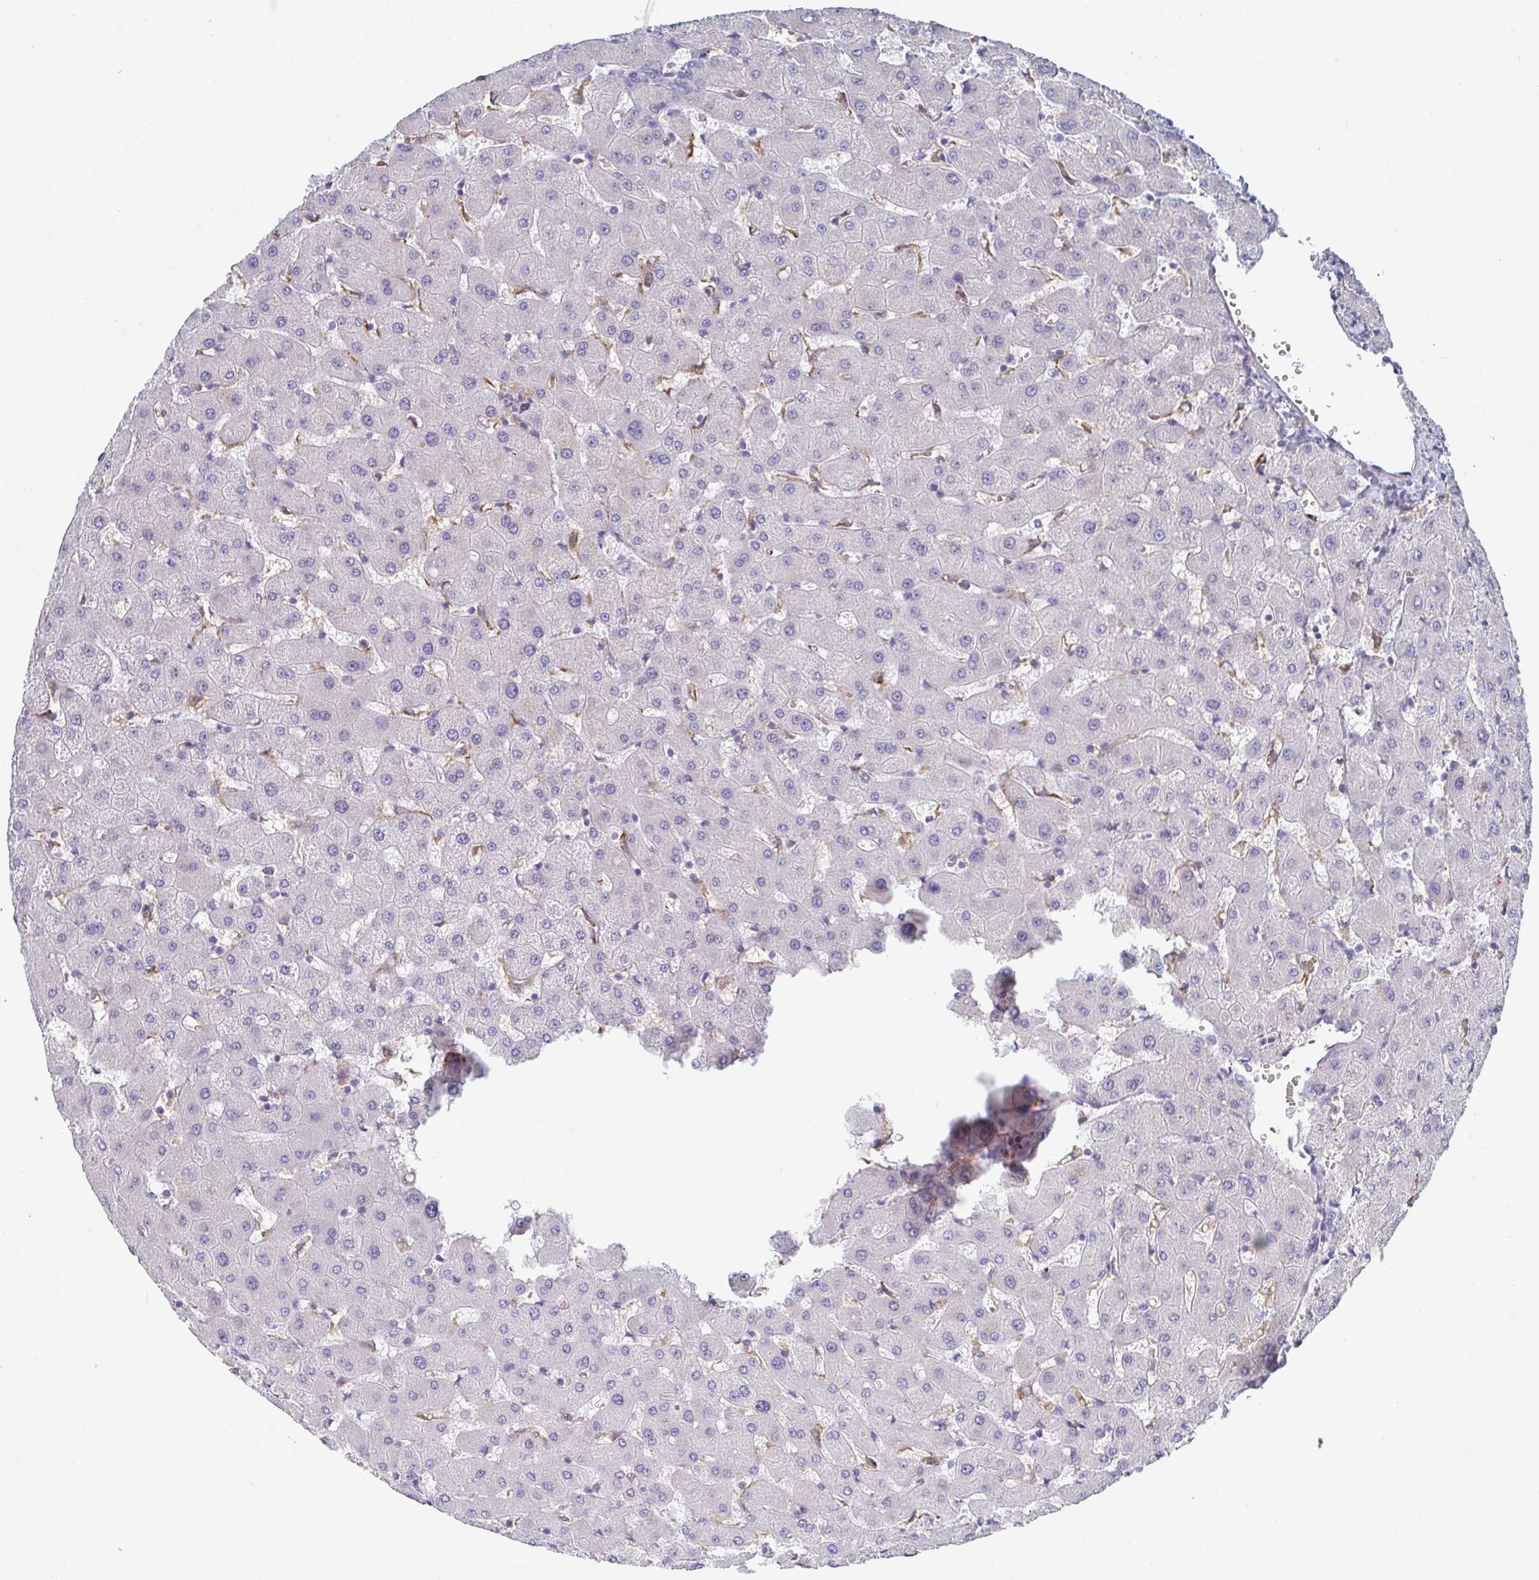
{"staining": {"intensity": "negative", "quantity": "none", "location": "none"}, "tissue": "liver", "cell_type": "Cholangiocytes", "image_type": "normal", "snomed": [{"axis": "morphology", "description": "Normal tissue, NOS"}, {"axis": "topography", "description": "Liver"}], "caption": "Benign liver was stained to show a protein in brown. There is no significant staining in cholangiocytes. Nuclei are stained in blue.", "gene": "CENPT", "patient": {"sex": "female", "age": 63}}